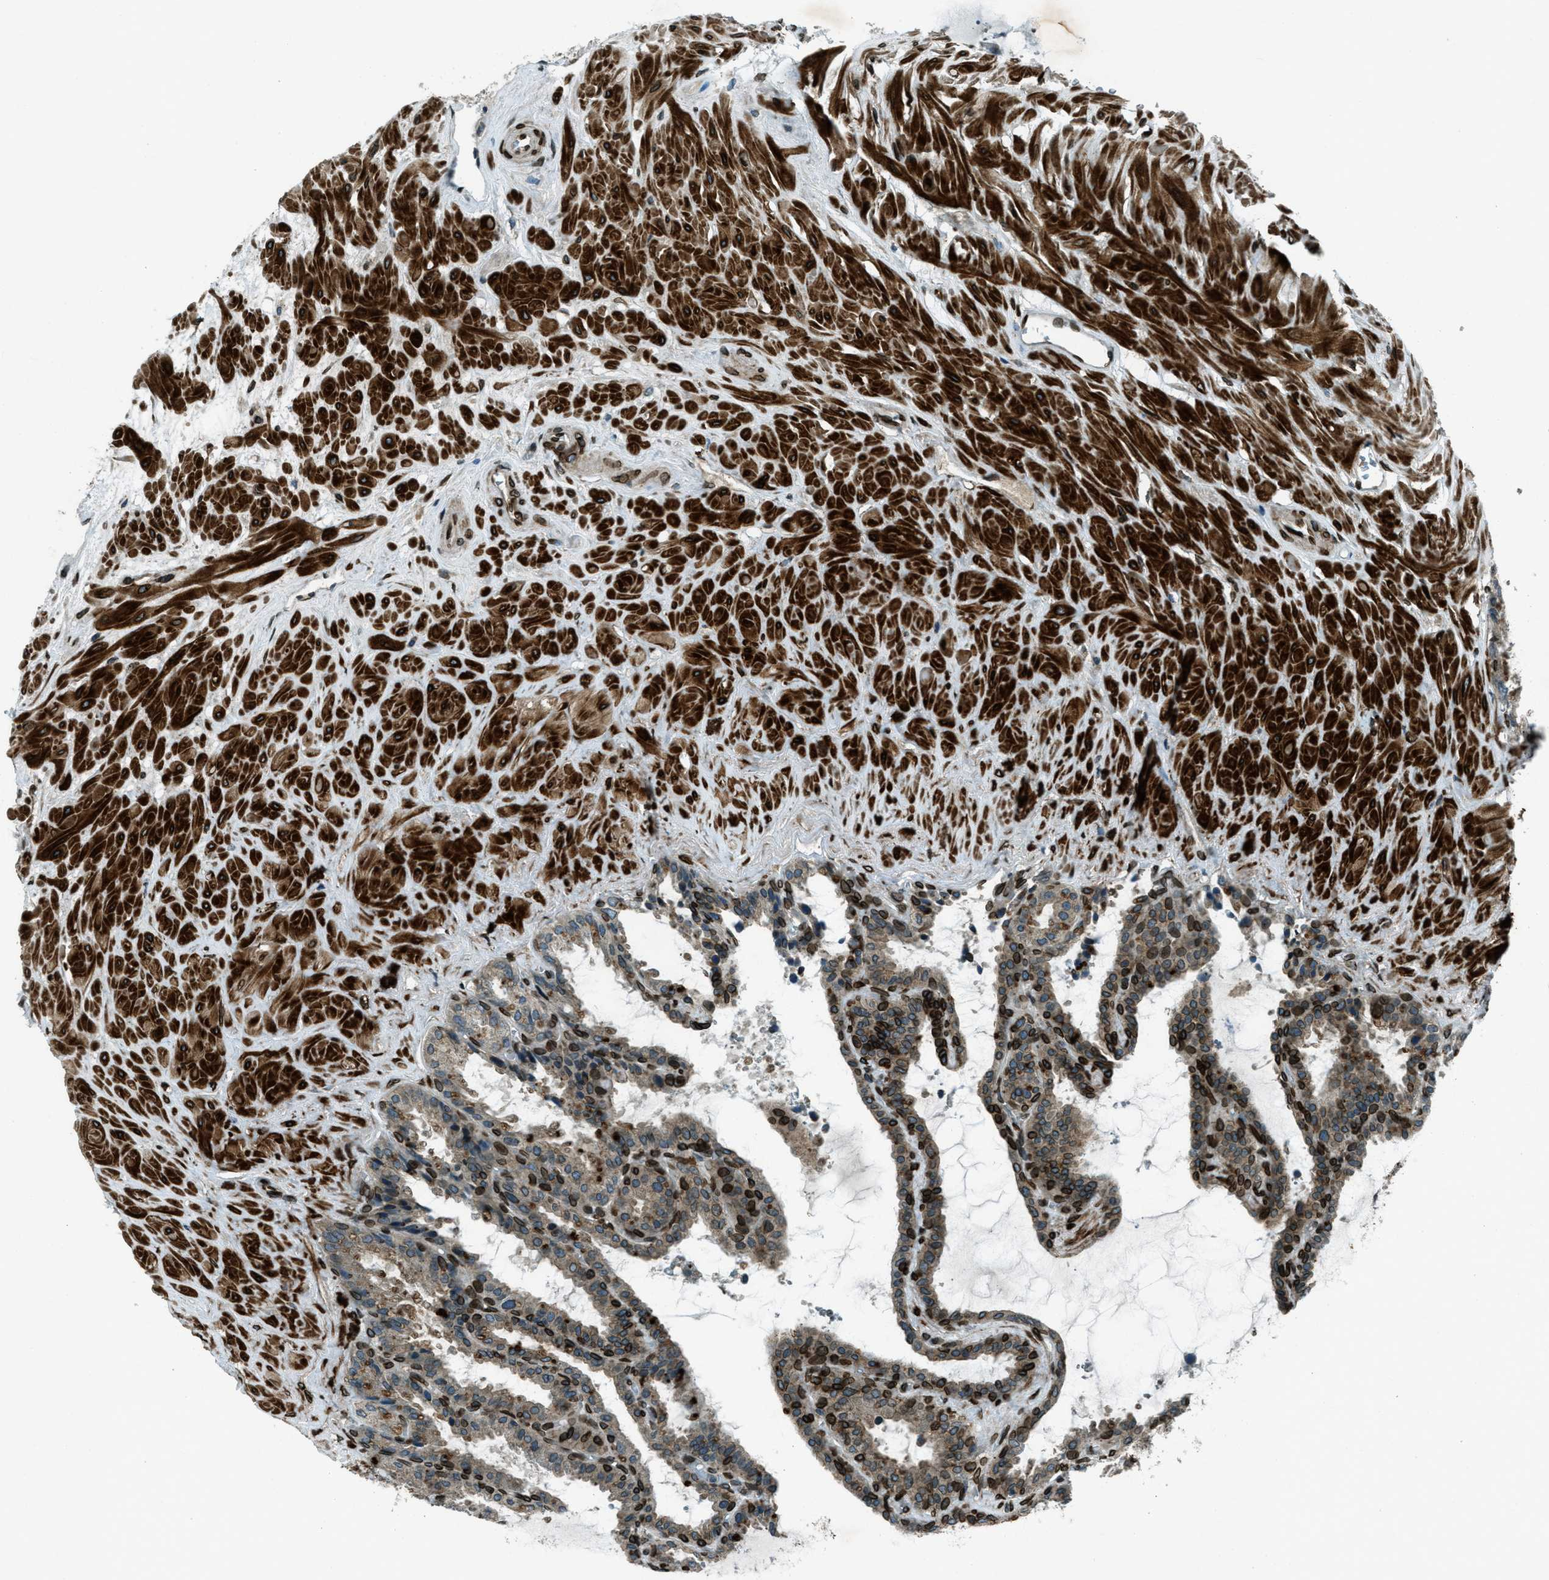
{"staining": {"intensity": "strong", "quantity": ">75%", "location": "cytoplasmic/membranous,nuclear"}, "tissue": "seminal vesicle", "cell_type": "Glandular cells", "image_type": "normal", "snomed": [{"axis": "morphology", "description": "Normal tissue, NOS"}, {"axis": "topography", "description": "Seminal veicle"}], "caption": "IHC (DAB (3,3'-diaminobenzidine)) staining of normal human seminal vesicle shows strong cytoplasmic/membranous,nuclear protein expression in about >75% of glandular cells. Nuclei are stained in blue.", "gene": "LEMD2", "patient": {"sex": "male", "age": 46}}